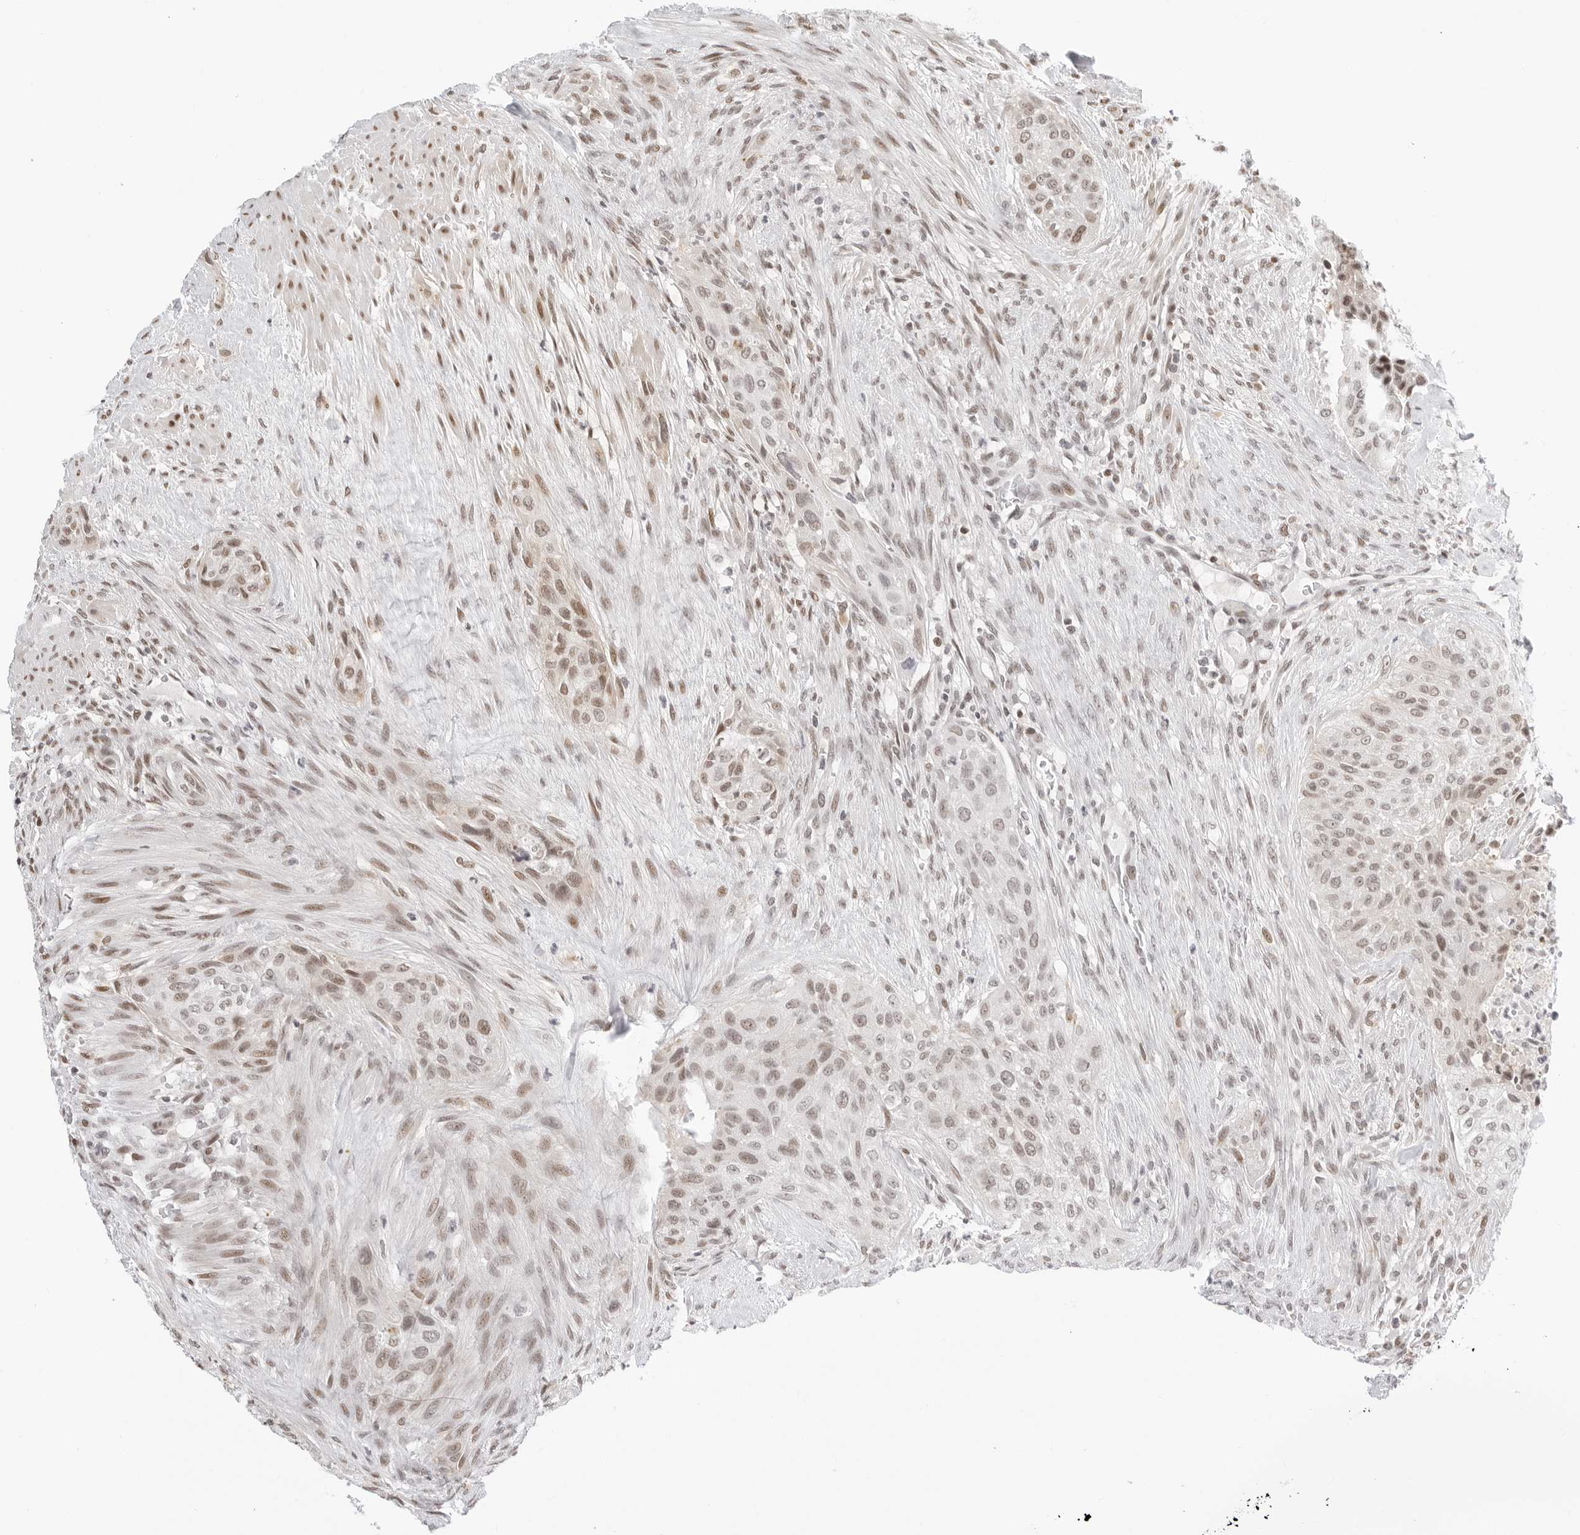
{"staining": {"intensity": "moderate", "quantity": "25%-75%", "location": "nuclear"}, "tissue": "urothelial cancer", "cell_type": "Tumor cells", "image_type": "cancer", "snomed": [{"axis": "morphology", "description": "Urothelial carcinoma, High grade"}, {"axis": "topography", "description": "Urinary bladder"}], "caption": "This is an image of IHC staining of urothelial carcinoma (high-grade), which shows moderate expression in the nuclear of tumor cells.", "gene": "MSH6", "patient": {"sex": "male", "age": 35}}